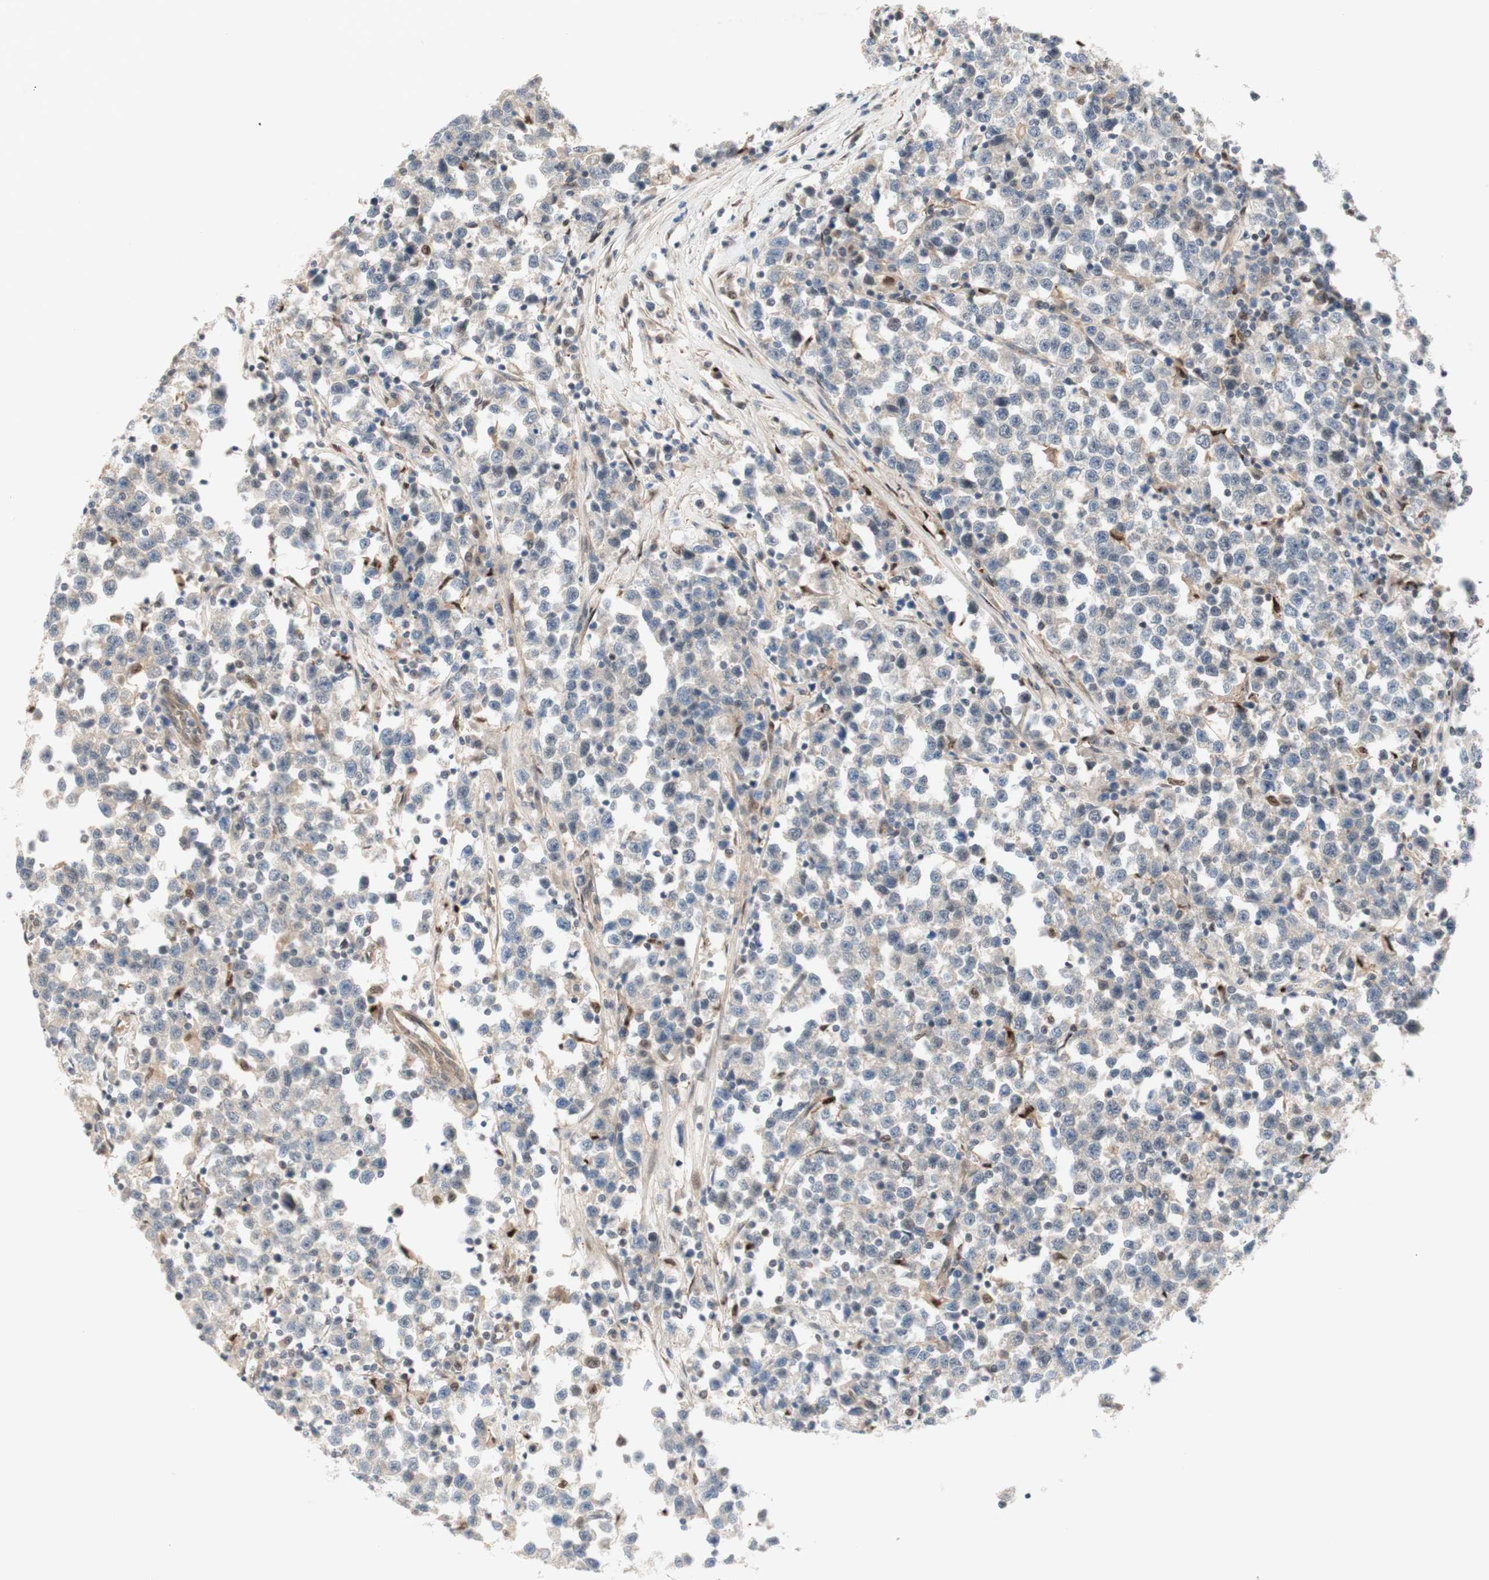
{"staining": {"intensity": "weak", "quantity": "<25%", "location": "cytoplasmic/membranous,nuclear"}, "tissue": "testis cancer", "cell_type": "Tumor cells", "image_type": "cancer", "snomed": [{"axis": "morphology", "description": "Seminoma, NOS"}, {"axis": "topography", "description": "Testis"}], "caption": "This is an immunohistochemistry histopathology image of testis seminoma. There is no positivity in tumor cells.", "gene": "RFNG", "patient": {"sex": "male", "age": 43}}